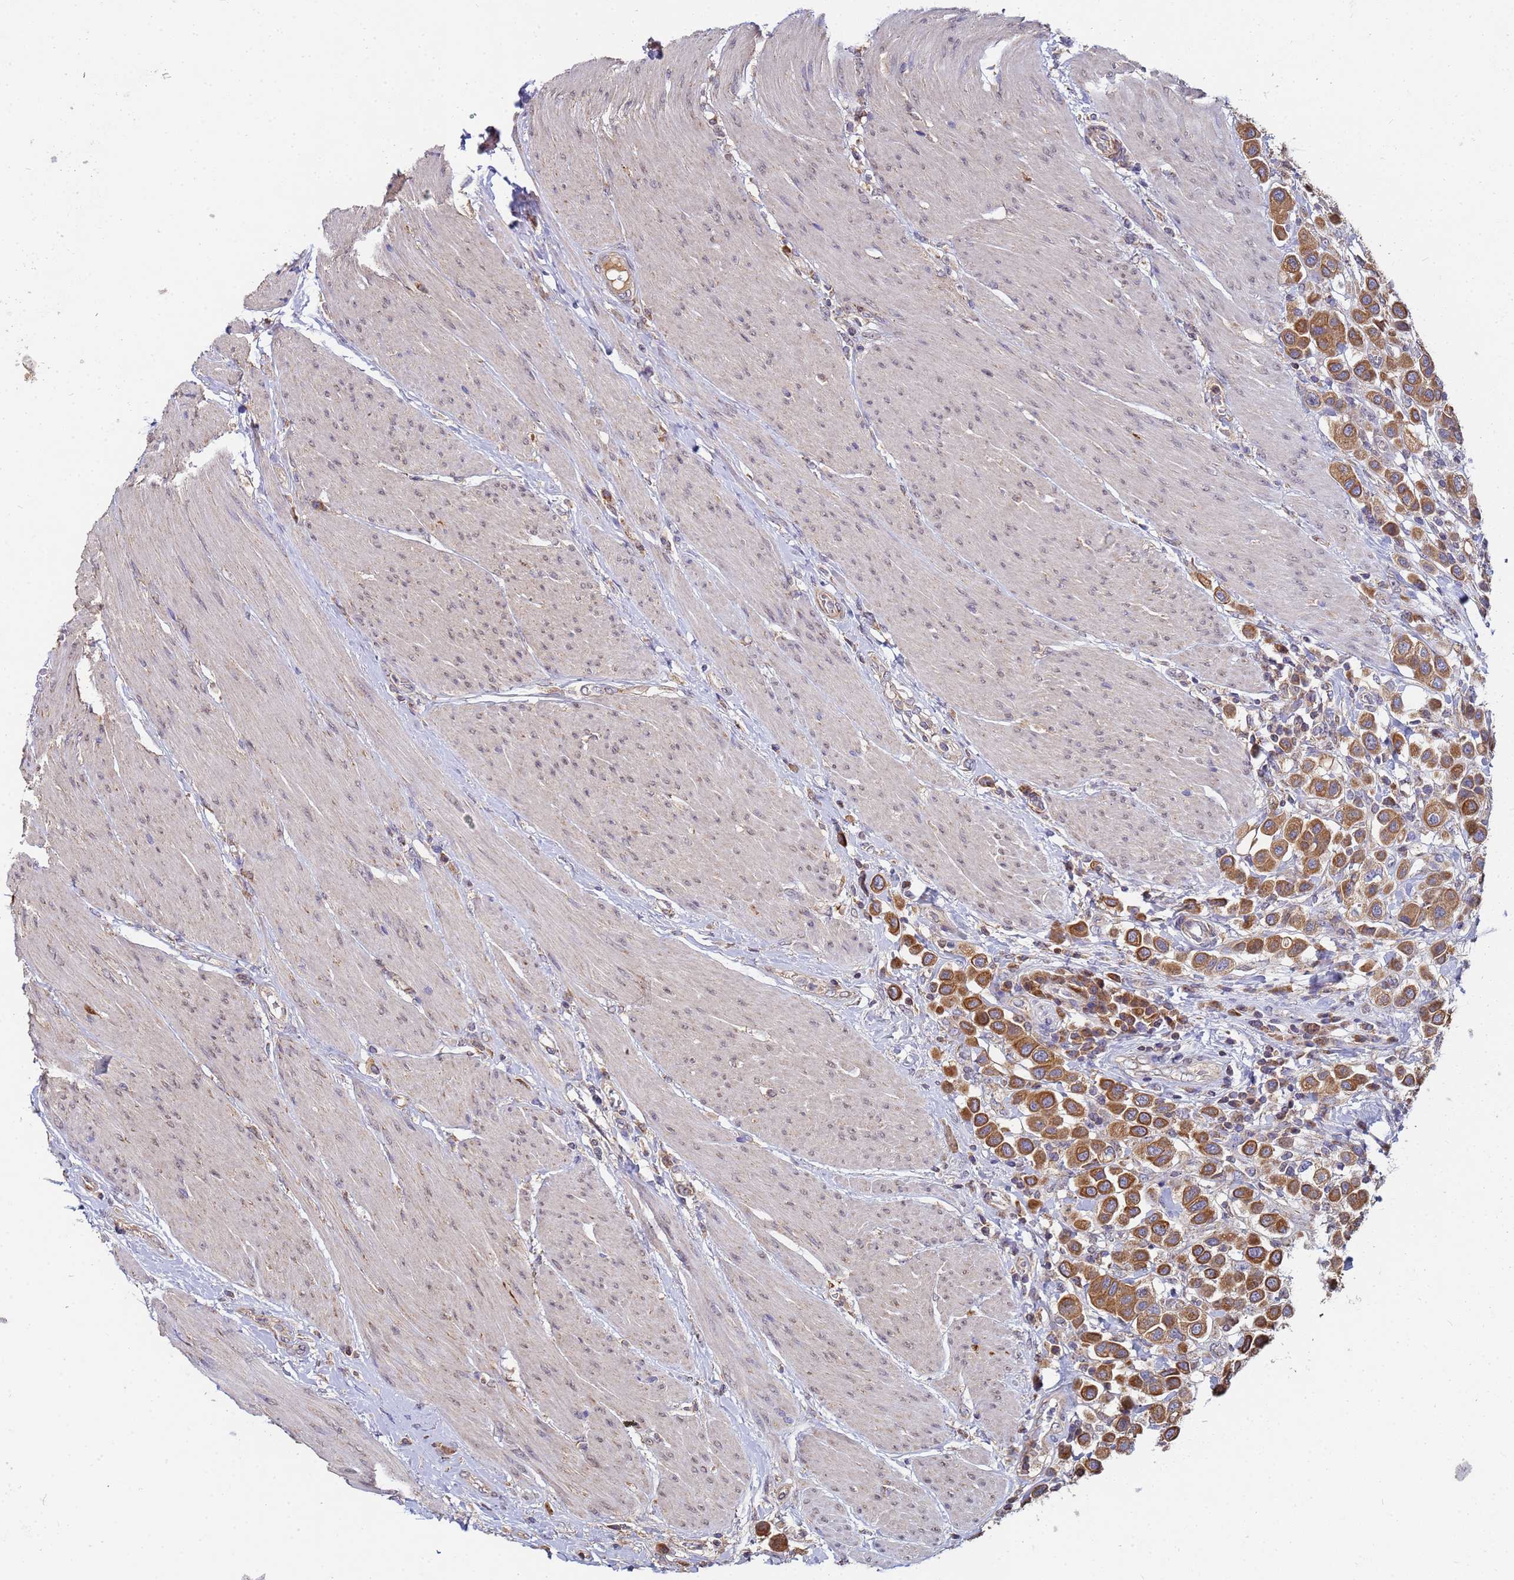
{"staining": {"intensity": "moderate", "quantity": ">75%", "location": "cytoplasmic/membranous"}, "tissue": "urothelial cancer", "cell_type": "Tumor cells", "image_type": "cancer", "snomed": [{"axis": "morphology", "description": "Urothelial carcinoma, High grade"}, {"axis": "topography", "description": "Urinary bladder"}], "caption": "Protein expression analysis of human high-grade urothelial carcinoma reveals moderate cytoplasmic/membranous staining in approximately >75% of tumor cells.", "gene": "C5orf34", "patient": {"sex": "male", "age": 50}}